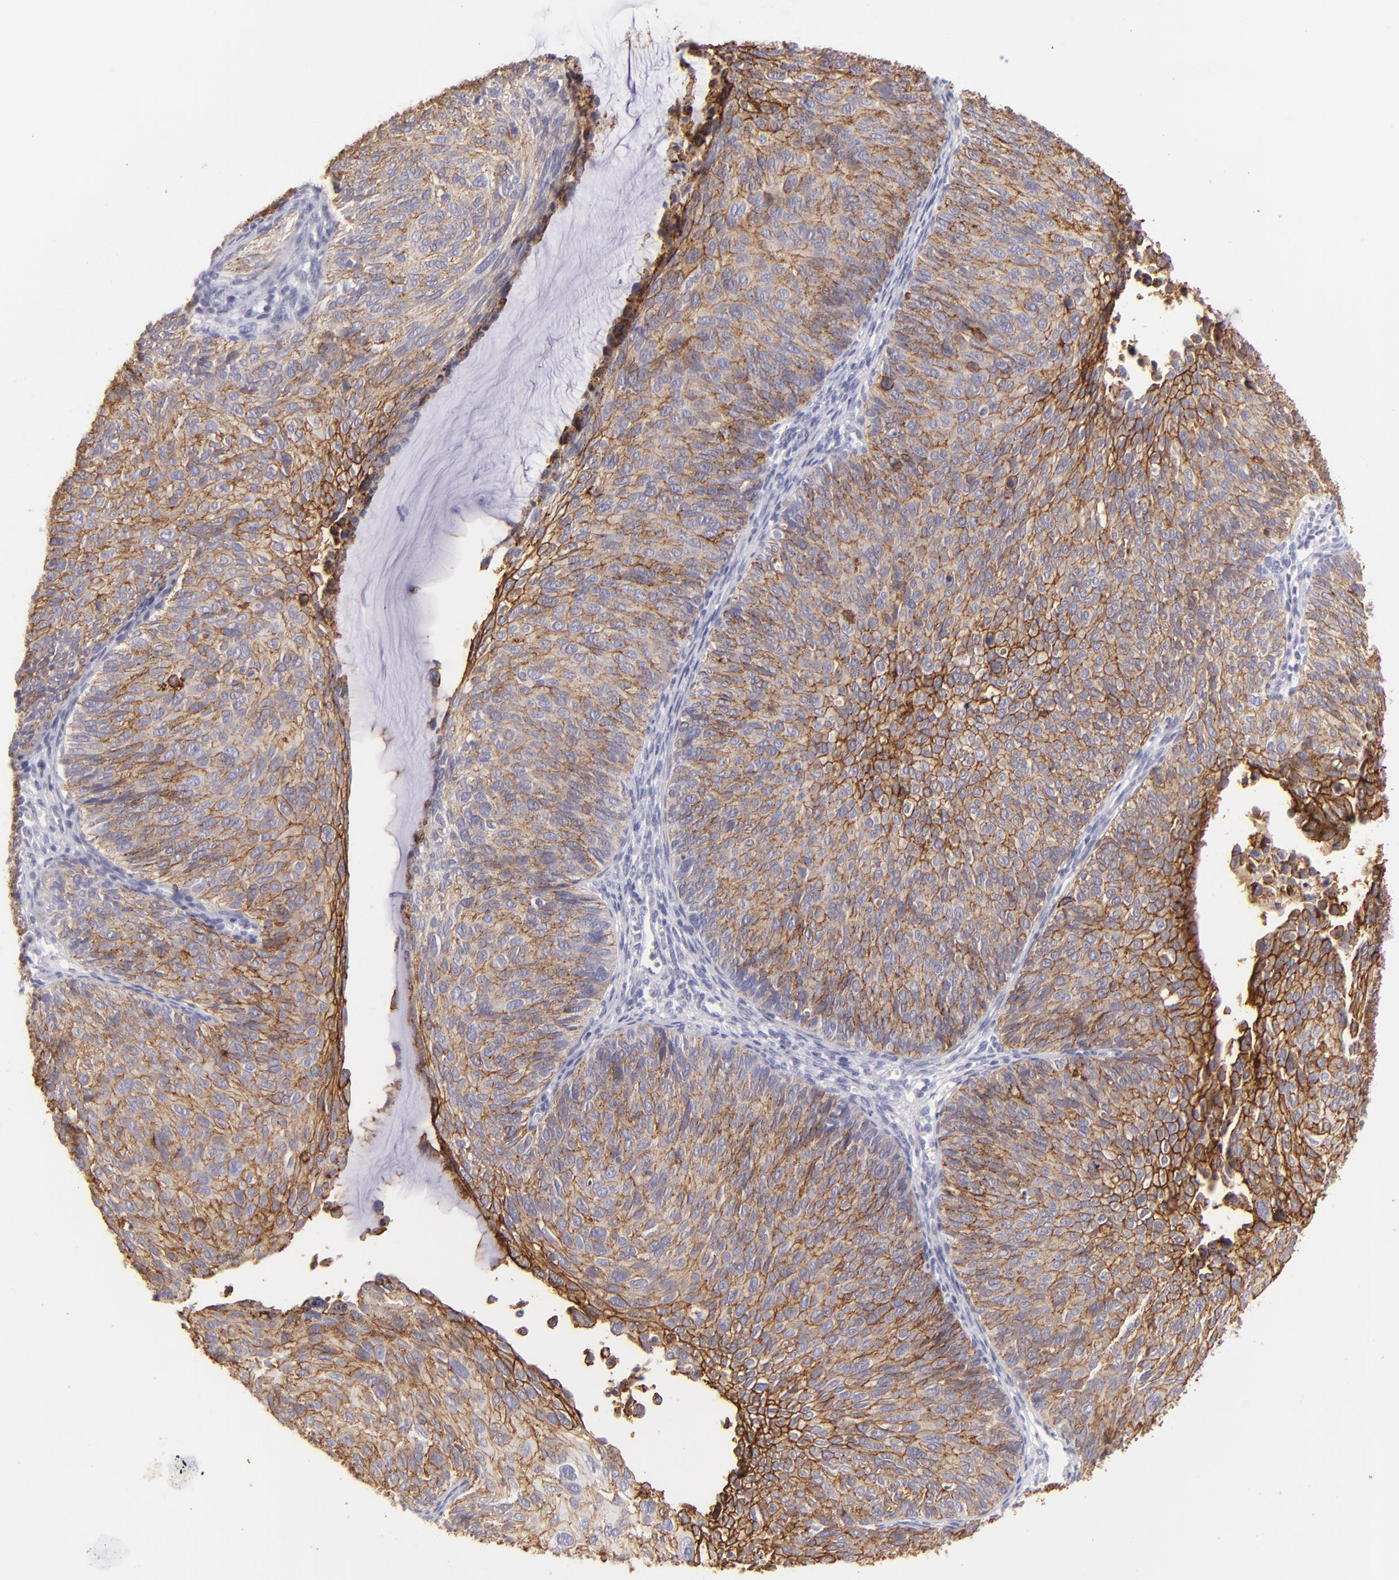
{"staining": {"intensity": "moderate", "quantity": ">75%", "location": "cytoplasmic/membranous"}, "tissue": "cervical cancer", "cell_type": "Tumor cells", "image_type": "cancer", "snomed": [{"axis": "morphology", "description": "Squamous cell carcinoma, NOS"}, {"axis": "topography", "description": "Cervix"}], "caption": "Immunohistochemistry image of neoplastic tissue: cervical squamous cell carcinoma stained using immunohistochemistry (IHC) exhibits medium levels of moderate protein expression localized specifically in the cytoplasmic/membranous of tumor cells, appearing as a cytoplasmic/membranous brown color.", "gene": "CLDN4", "patient": {"sex": "female", "age": 36}}